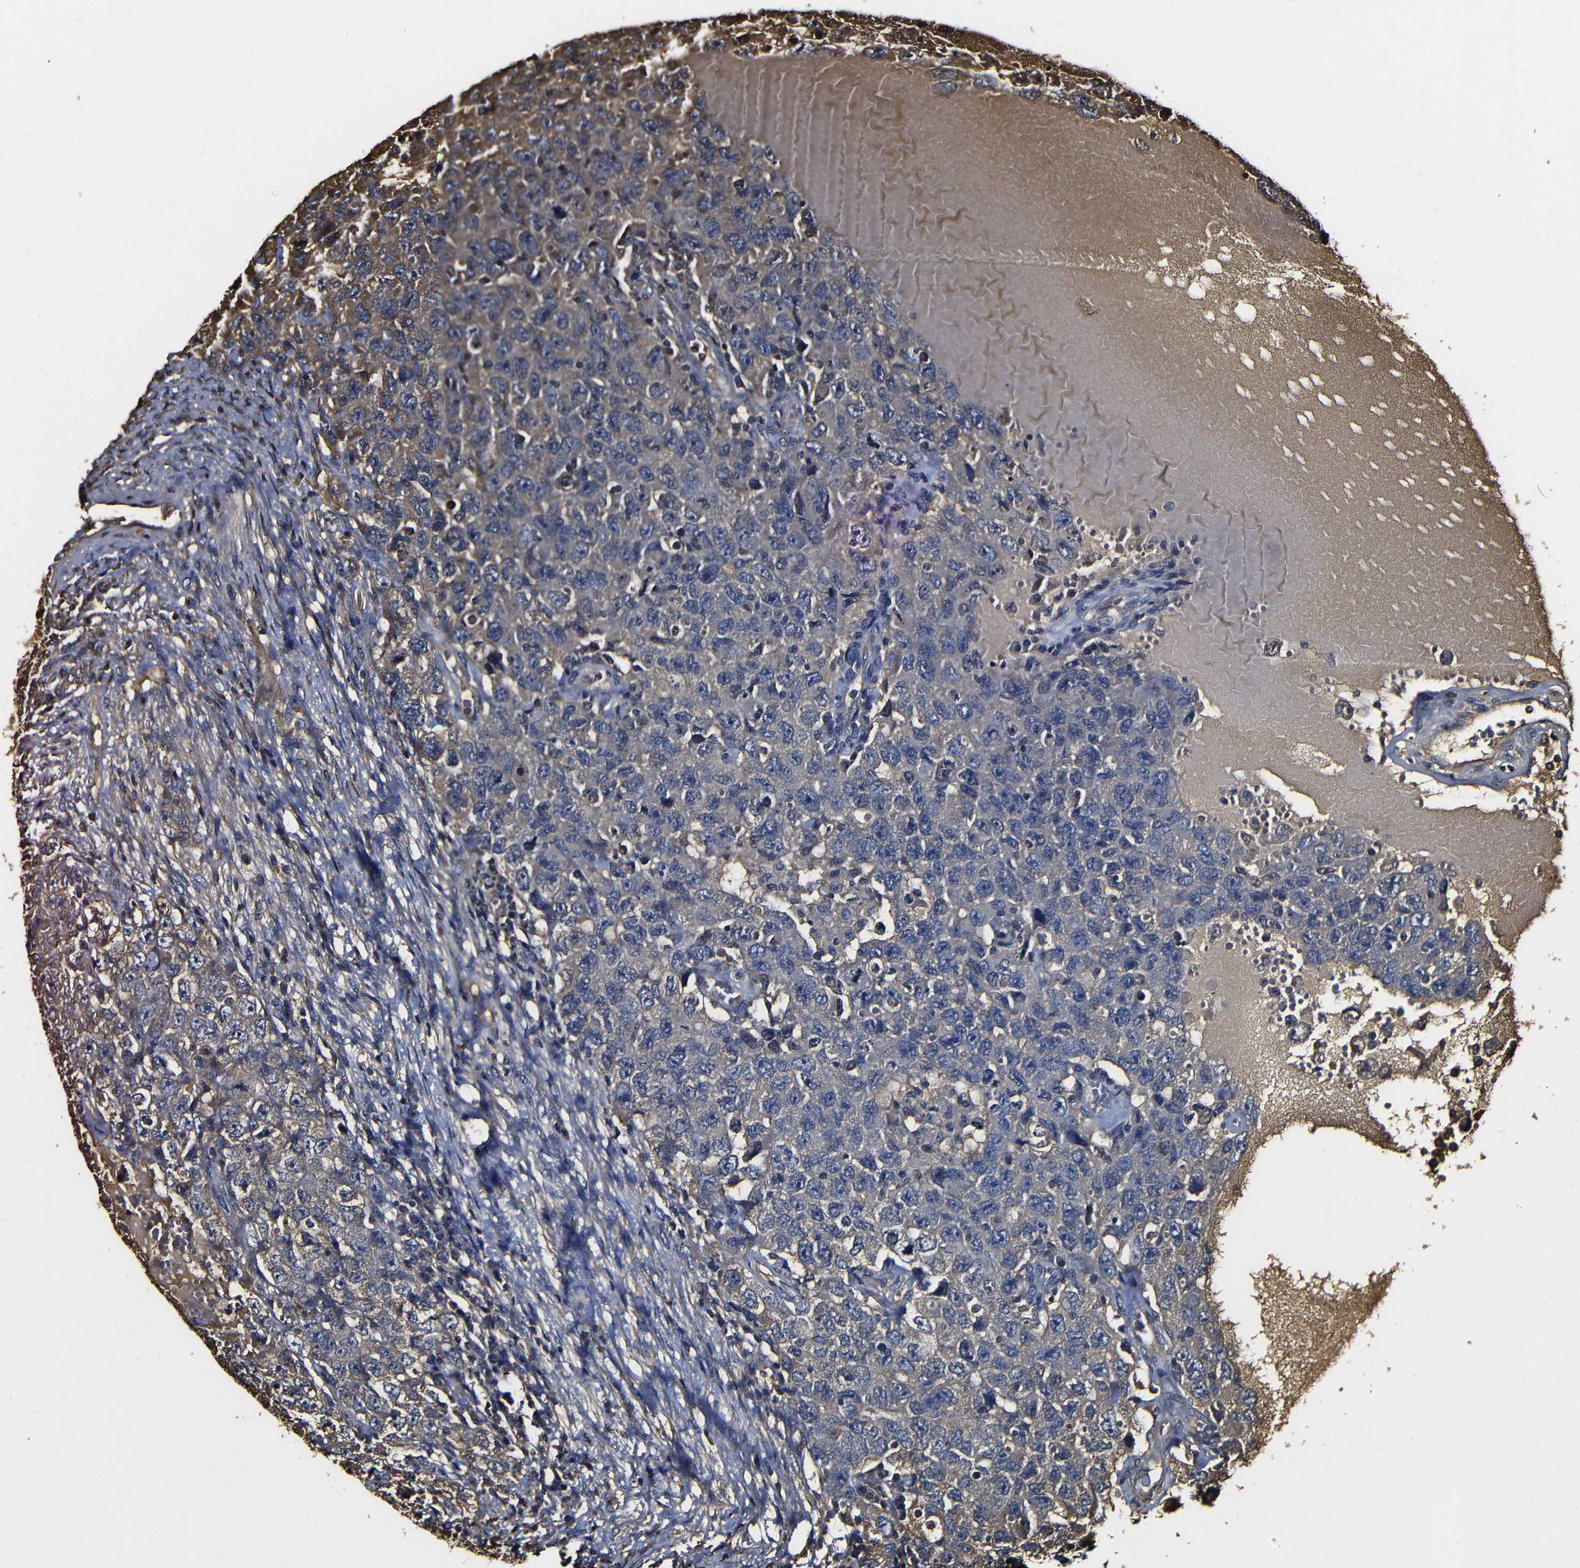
{"staining": {"intensity": "moderate", "quantity": "25%-75%", "location": "cytoplasmic/membranous"}, "tissue": "testis cancer", "cell_type": "Tumor cells", "image_type": "cancer", "snomed": [{"axis": "morphology", "description": "Carcinoma, Embryonal, NOS"}, {"axis": "topography", "description": "Testis"}], "caption": "Immunohistochemistry of embryonal carcinoma (testis) demonstrates medium levels of moderate cytoplasmic/membranous staining in about 25%-75% of tumor cells.", "gene": "MSN", "patient": {"sex": "male", "age": 26}}